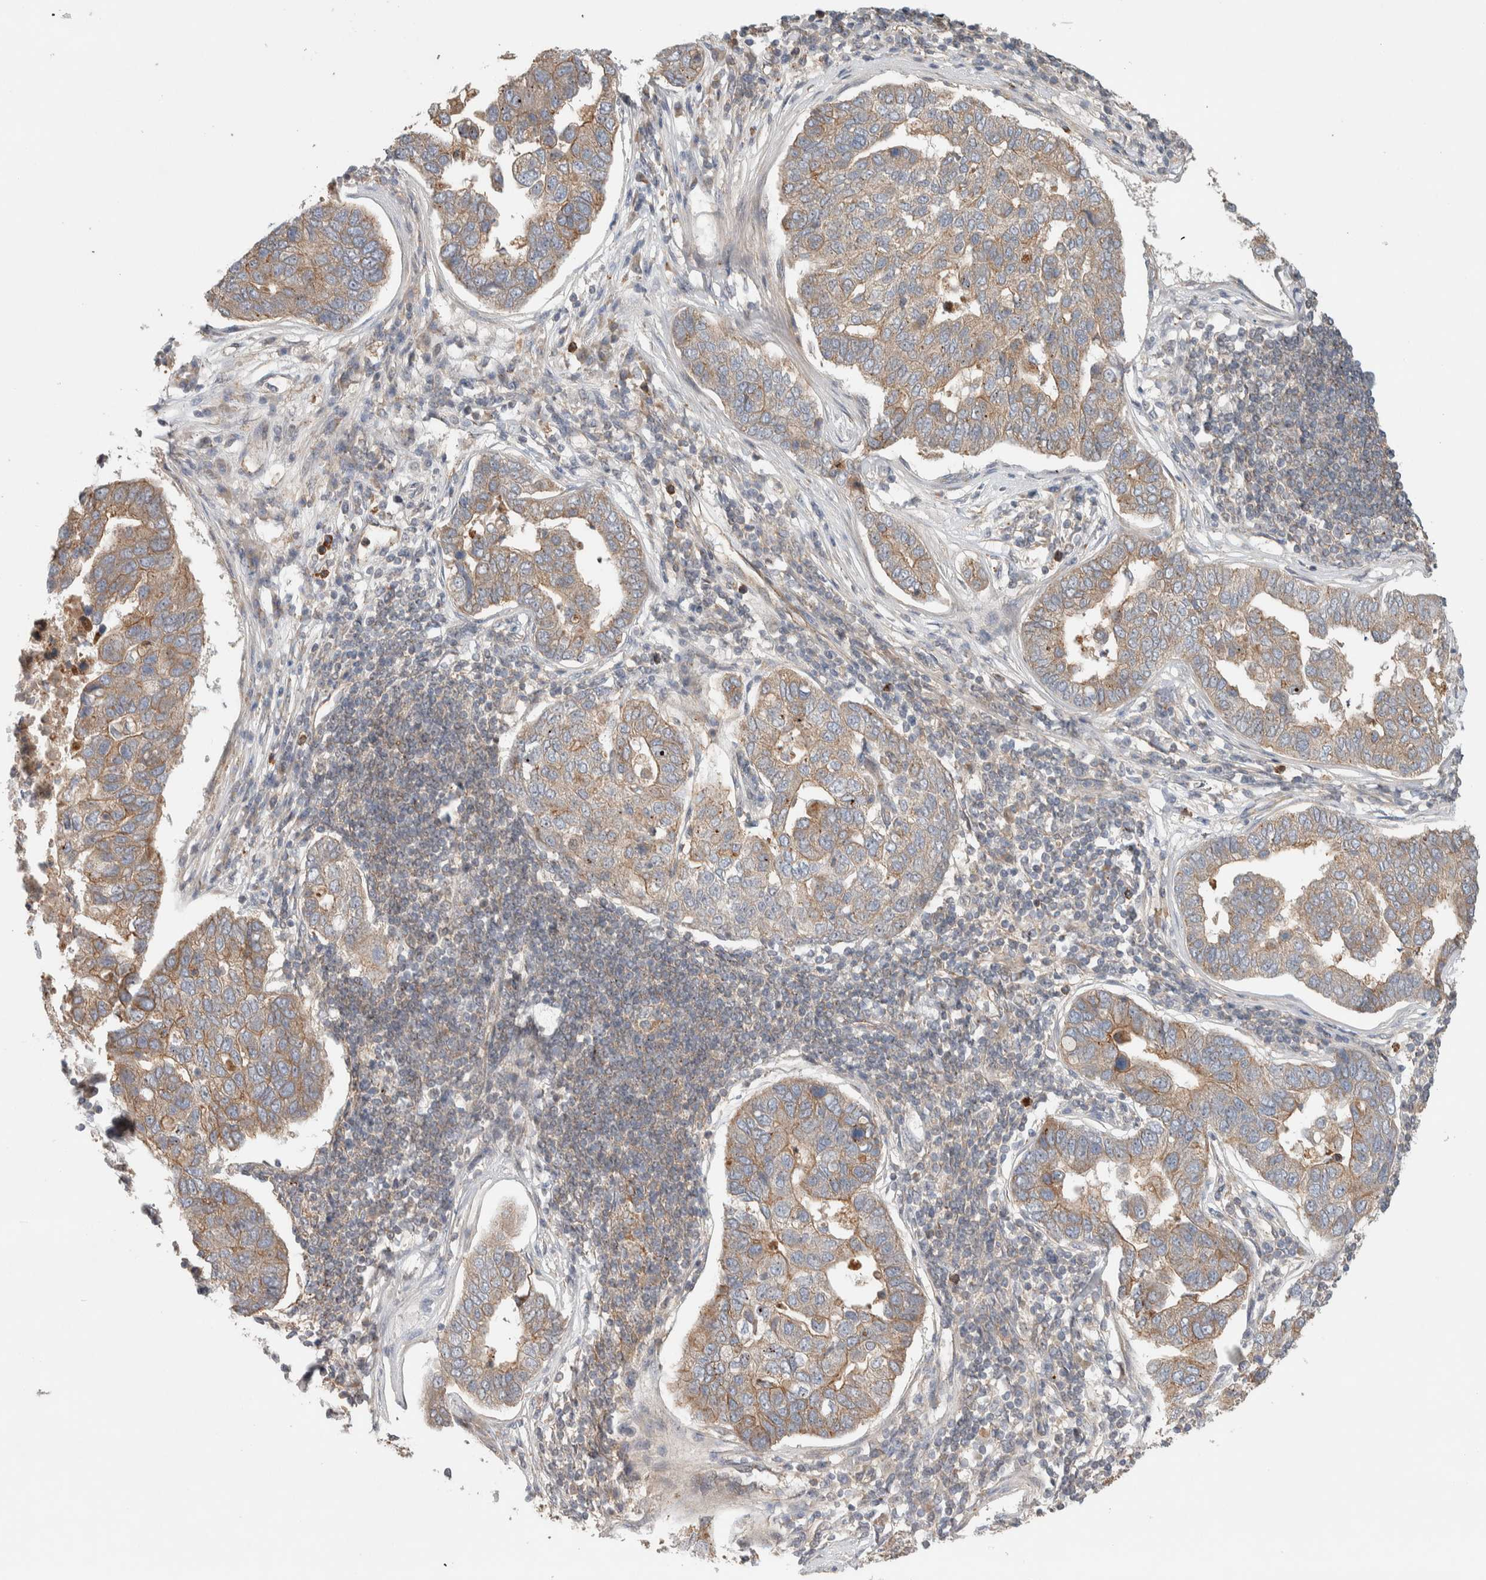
{"staining": {"intensity": "moderate", "quantity": ">75%", "location": "cytoplasmic/membranous"}, "tissue": "pancreatic cancer", "cell_type": "Tumor cells", "image_type": "cancer", "snomed": [{"axis": "morphology", "description": "Adenocarcinoma, NOS"}, {"axis": "topography", "description": "Pancreas"}], "caption": "Immunohistochemical staining of human pancreatic adenocarcinoma shows medium levels of moderate cytoplasmic/membranous staining in about >75% of tumor cells. (IHC, brightfield microscopy, high magnification).", "gene": "DEPTOR", "patient": {"sex": "female", "age": 61}}